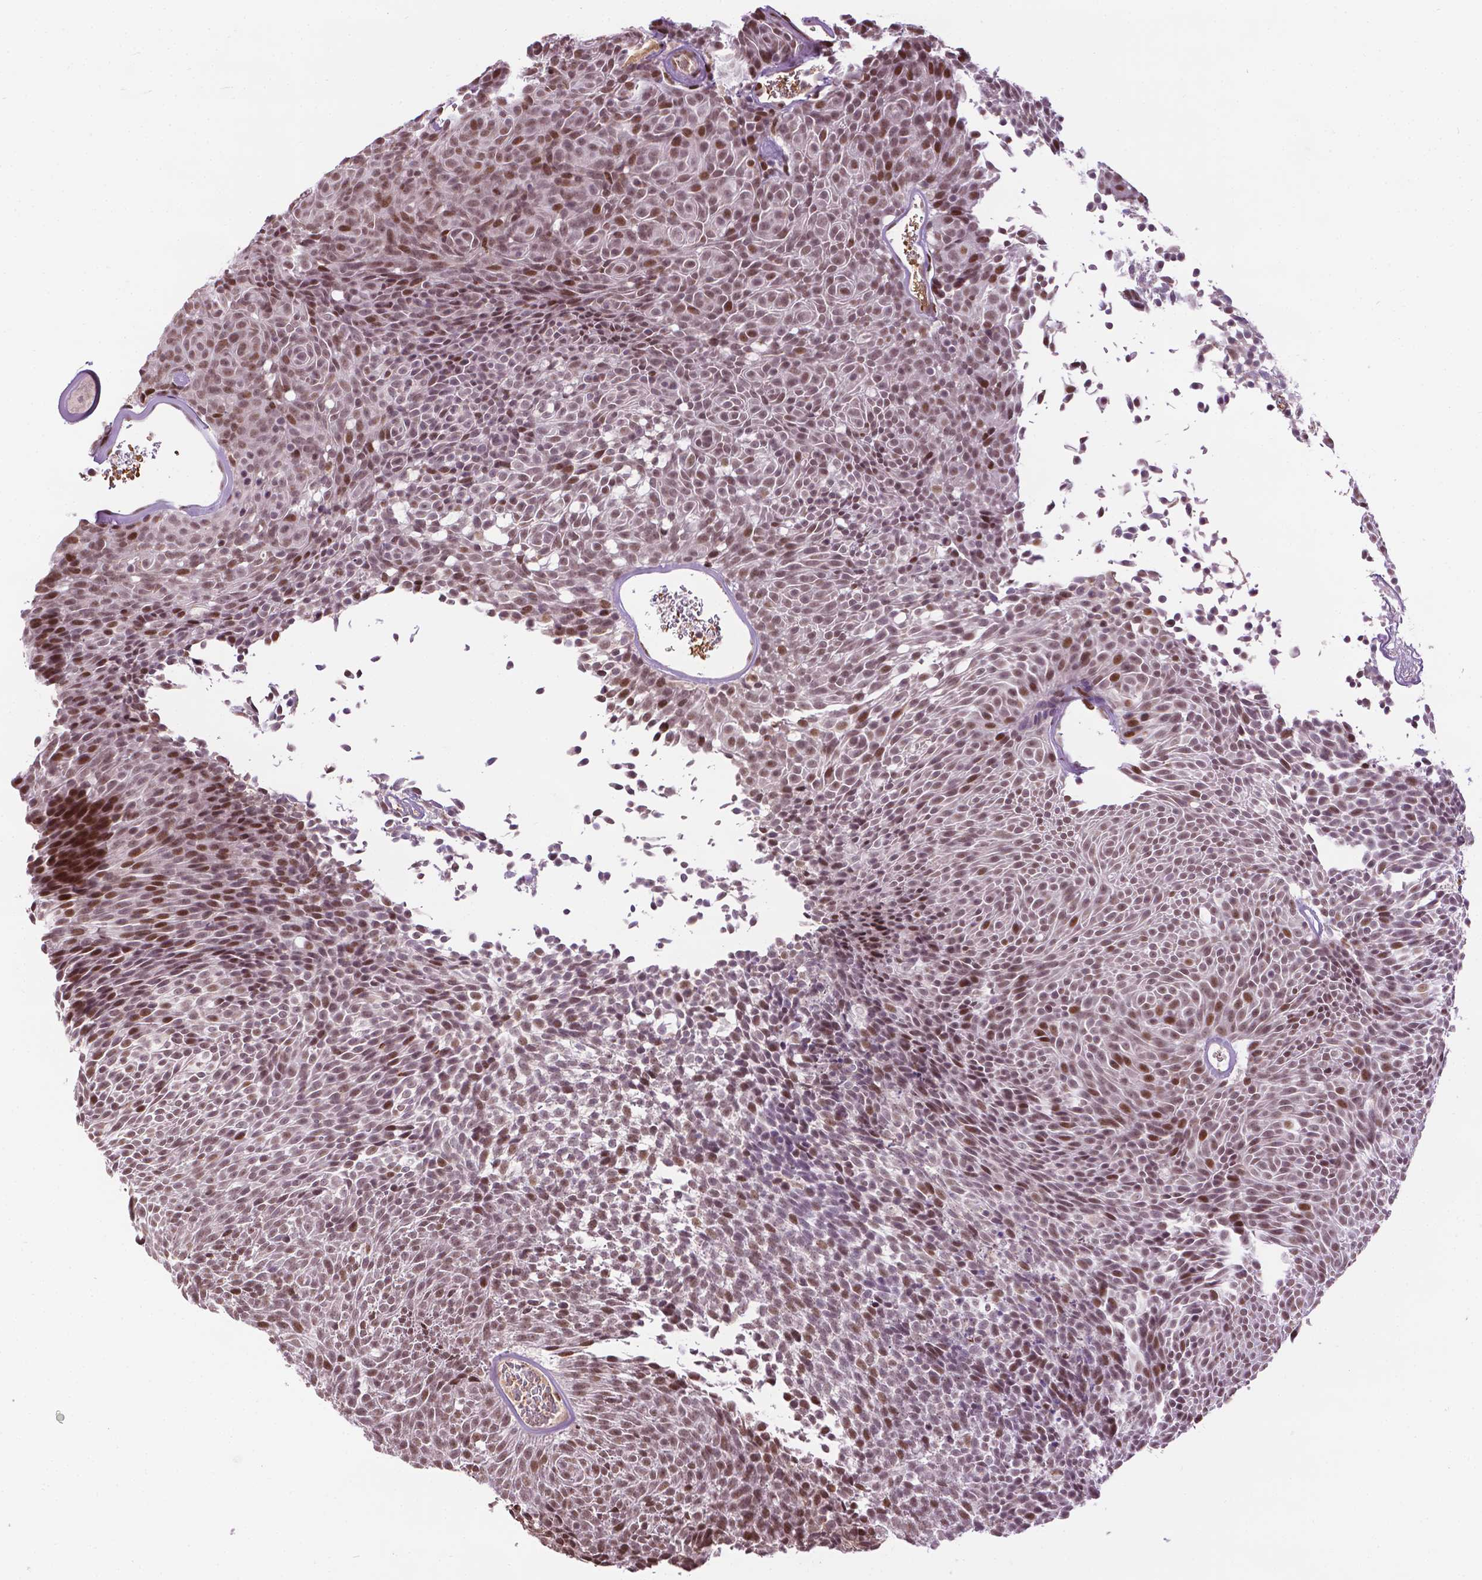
{"staining": {"intensity": "moderate", "quantity": "25%-75%", "location": "nuclear"}, "tissue": "urothelial cancer", "cell_type": "Tumor cells", "image_type": "cancer", "snomed": [{"axis": "morphology", "description": "Urothelial carcinoma, Low grade"}, {"axis": "topography", "description": "Urinary bladder"}], "caption": "Immunohistochemistry (IHC) (DAB (3,3'-diaminobenzidine)) staining of human urothelial cancer displays moderate nuclear protein positivity in about 25%-75% of tumor cells.", "gene": "ZNF41", "patient": {"sex": "male", "age": 77}}